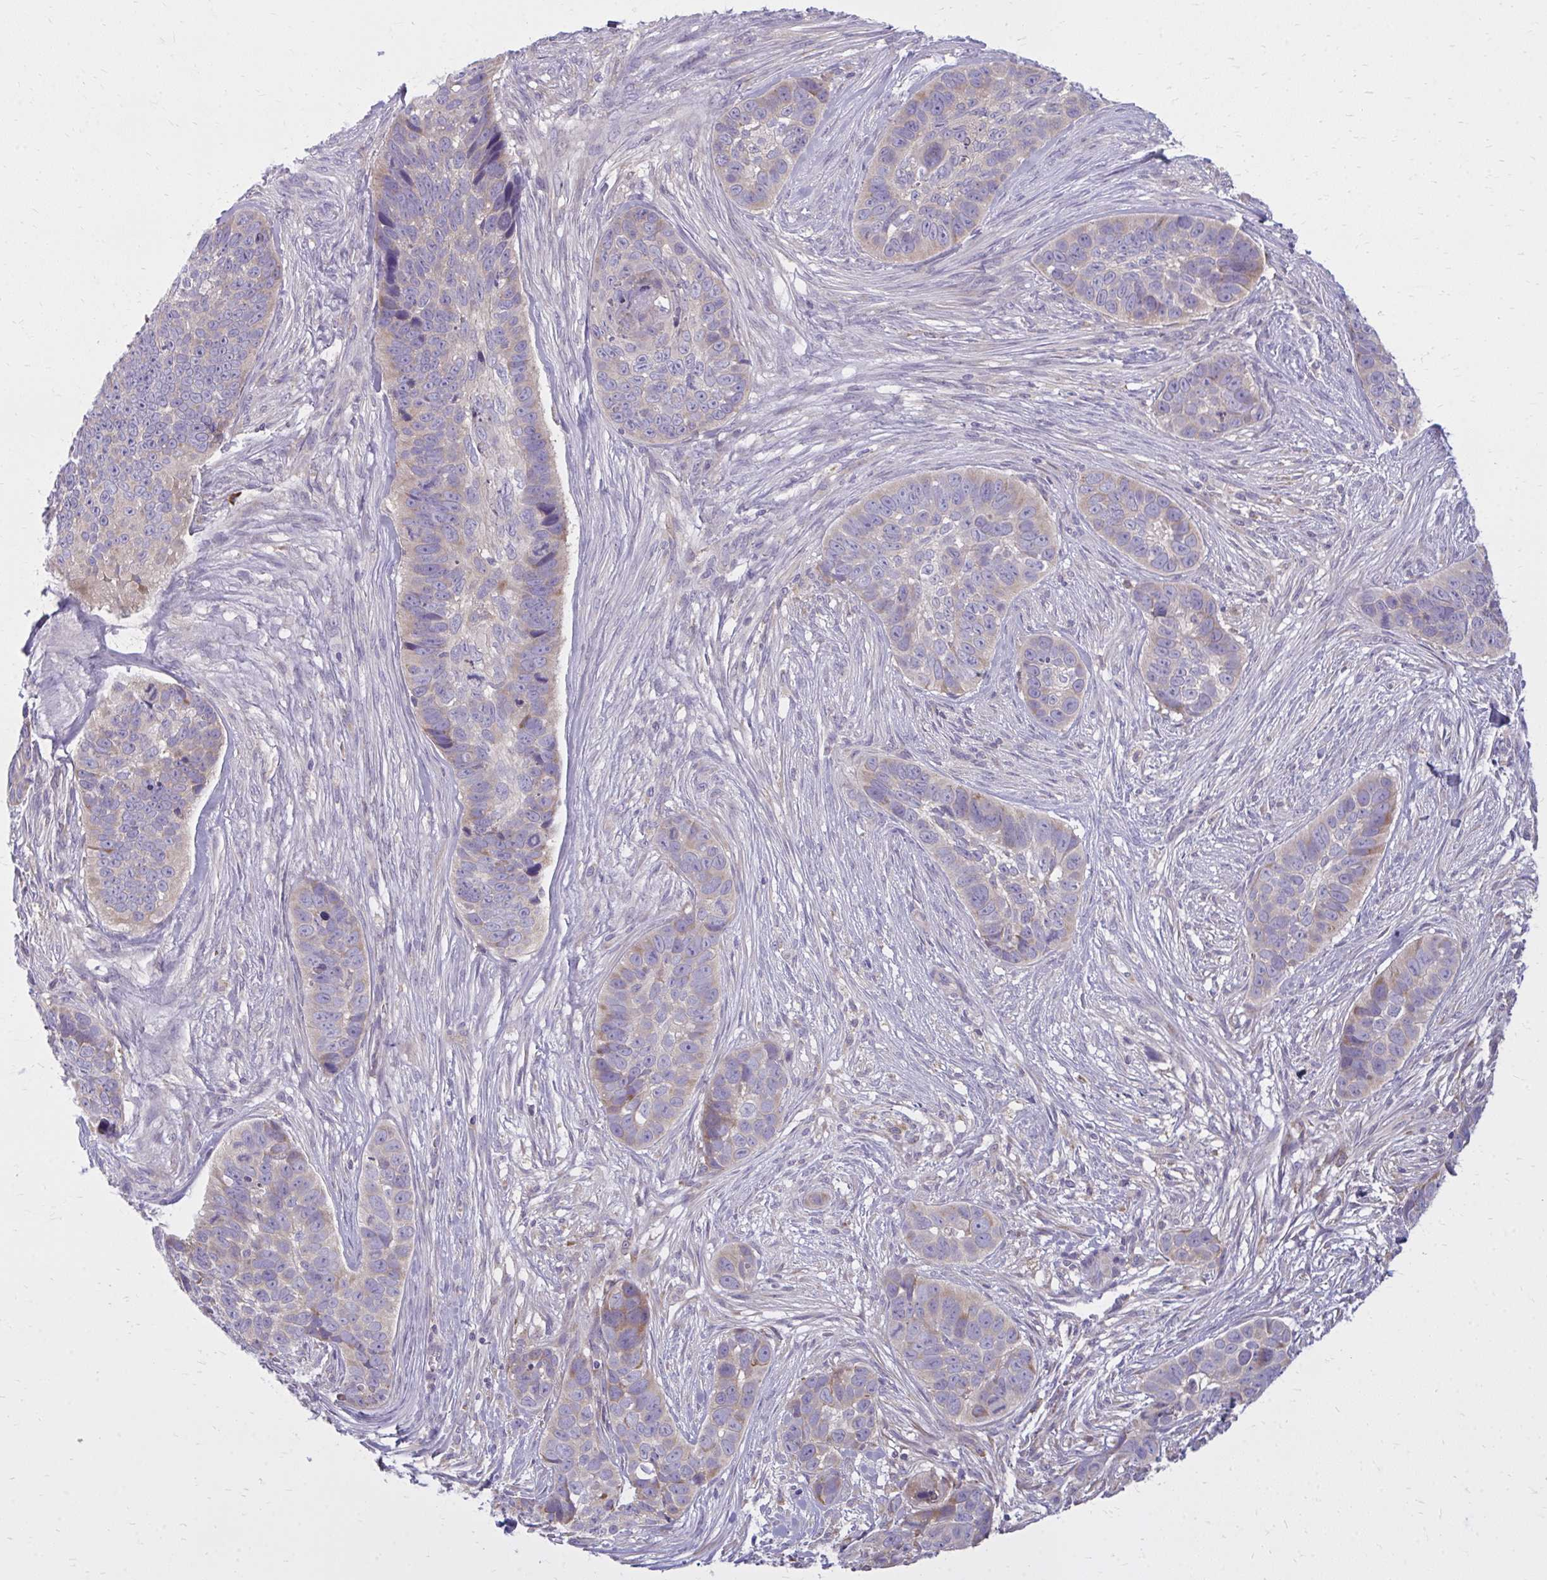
{"staining": {"intensity": "weak", "quantity": "<25%", "location": "cytoplasmic/membranous"}, "tissue": "skin cancer", "cell_type": "Tumor cells", "image_type": "cancer", "snomed": [{"axis": "morphology", "description": "Basal cell carcinoma"}, {"axis": "topography", "description": "Skin"}], "caption": "High power microscopy histopathology image of an immunohistochemistry (IHC) image of basal cell carcinoma (skin), revealing no significant expression in tumor cells. (IHC, brightfield microscopy, high magnification).", "gene": "CEMP1", "patient": {"sex": "female", "age": 82}}